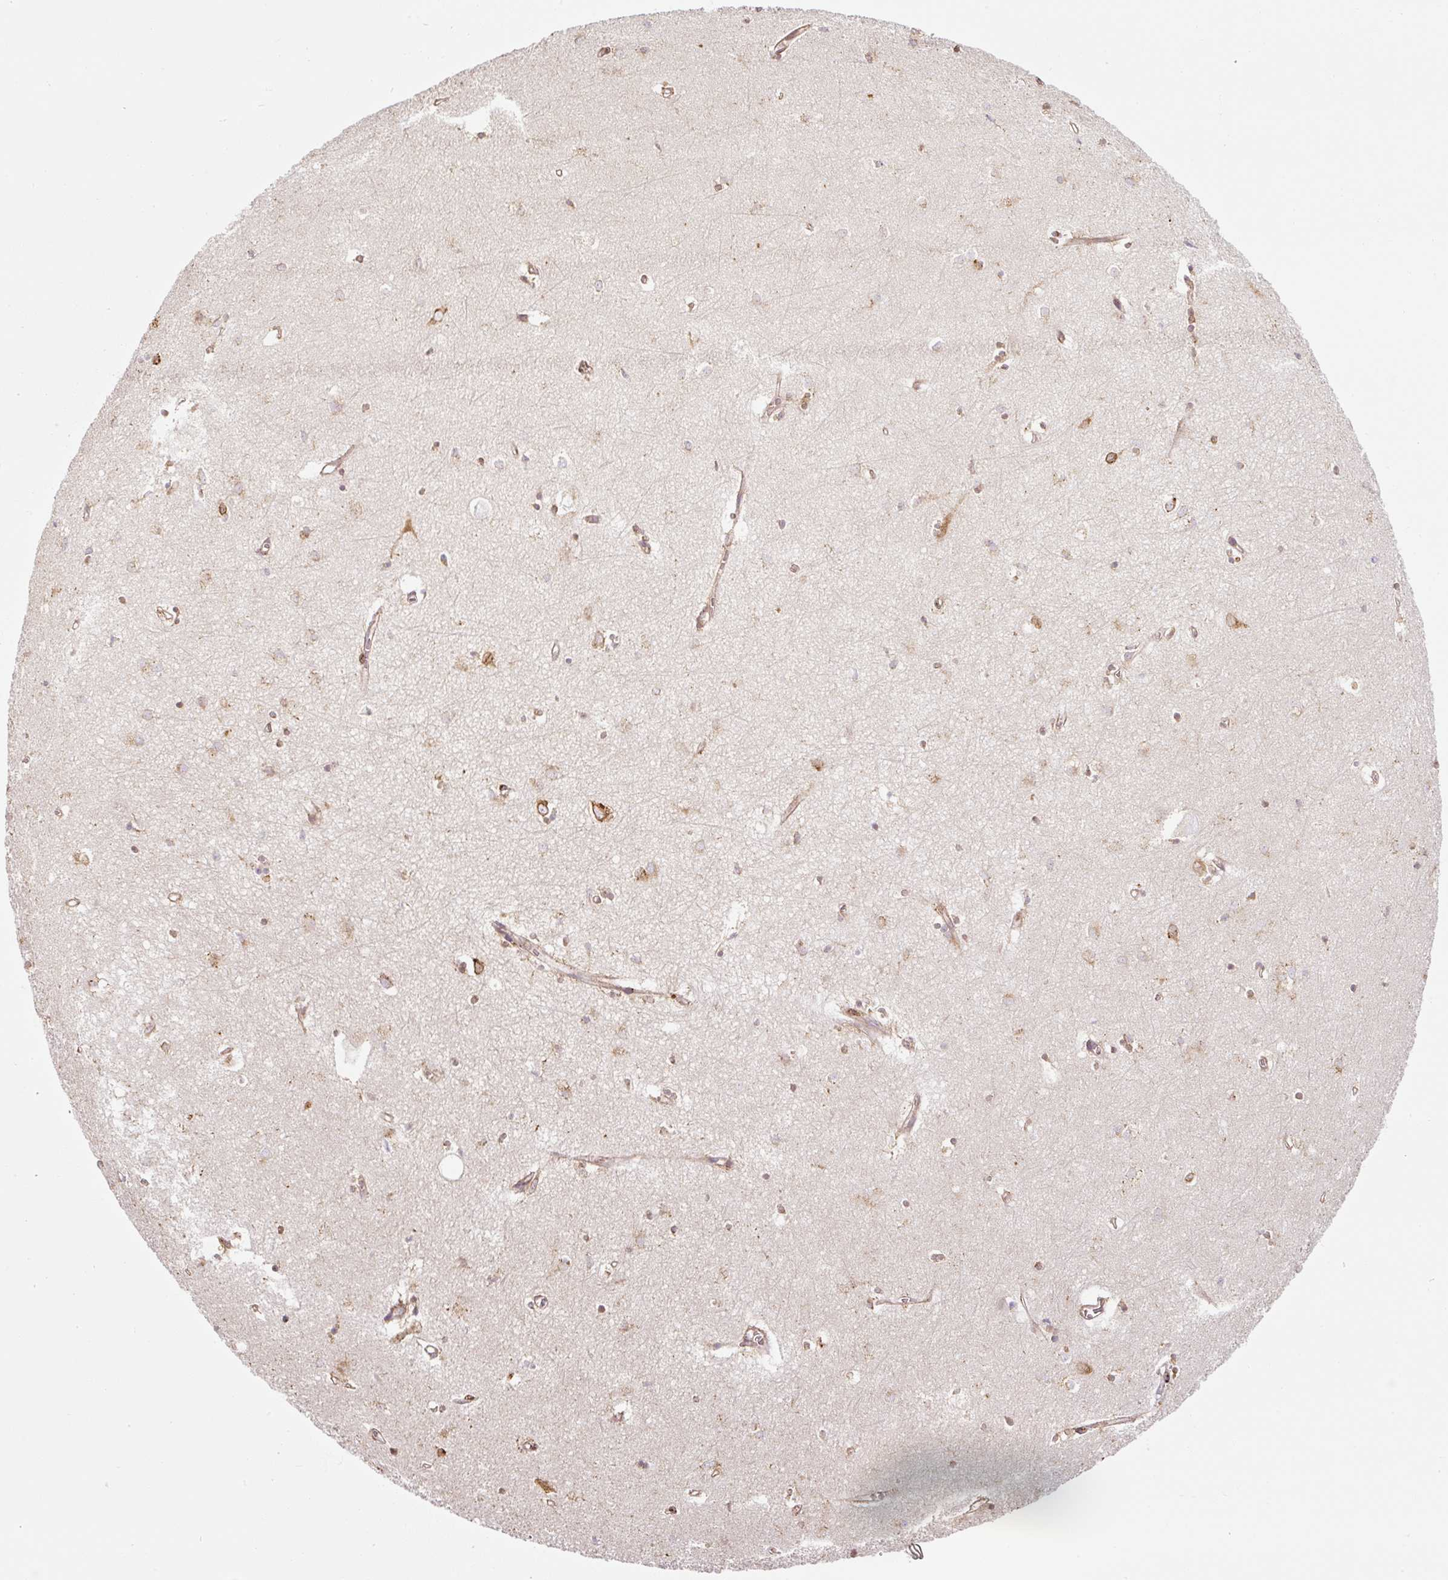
{"staining": {"intensity": "weak", "quantity": "25%-75%", "location": "cytoplasmic/membranous"}, "tissue": "hippocampus", "cell_type": "Glial cells", "image_type": "normal", "snomed": [{"axis": "morphology", "description": "Normal tissue, NOS"}, {"axis": "topography", "description": "Hippocampus"}], "caption": "Hippocampus stained for a protein reveals weak cytoplasmic/membranous positivity in glial cells.", "gene": "PRKCSH", "patient": {"sex": "female", "age": 64}}